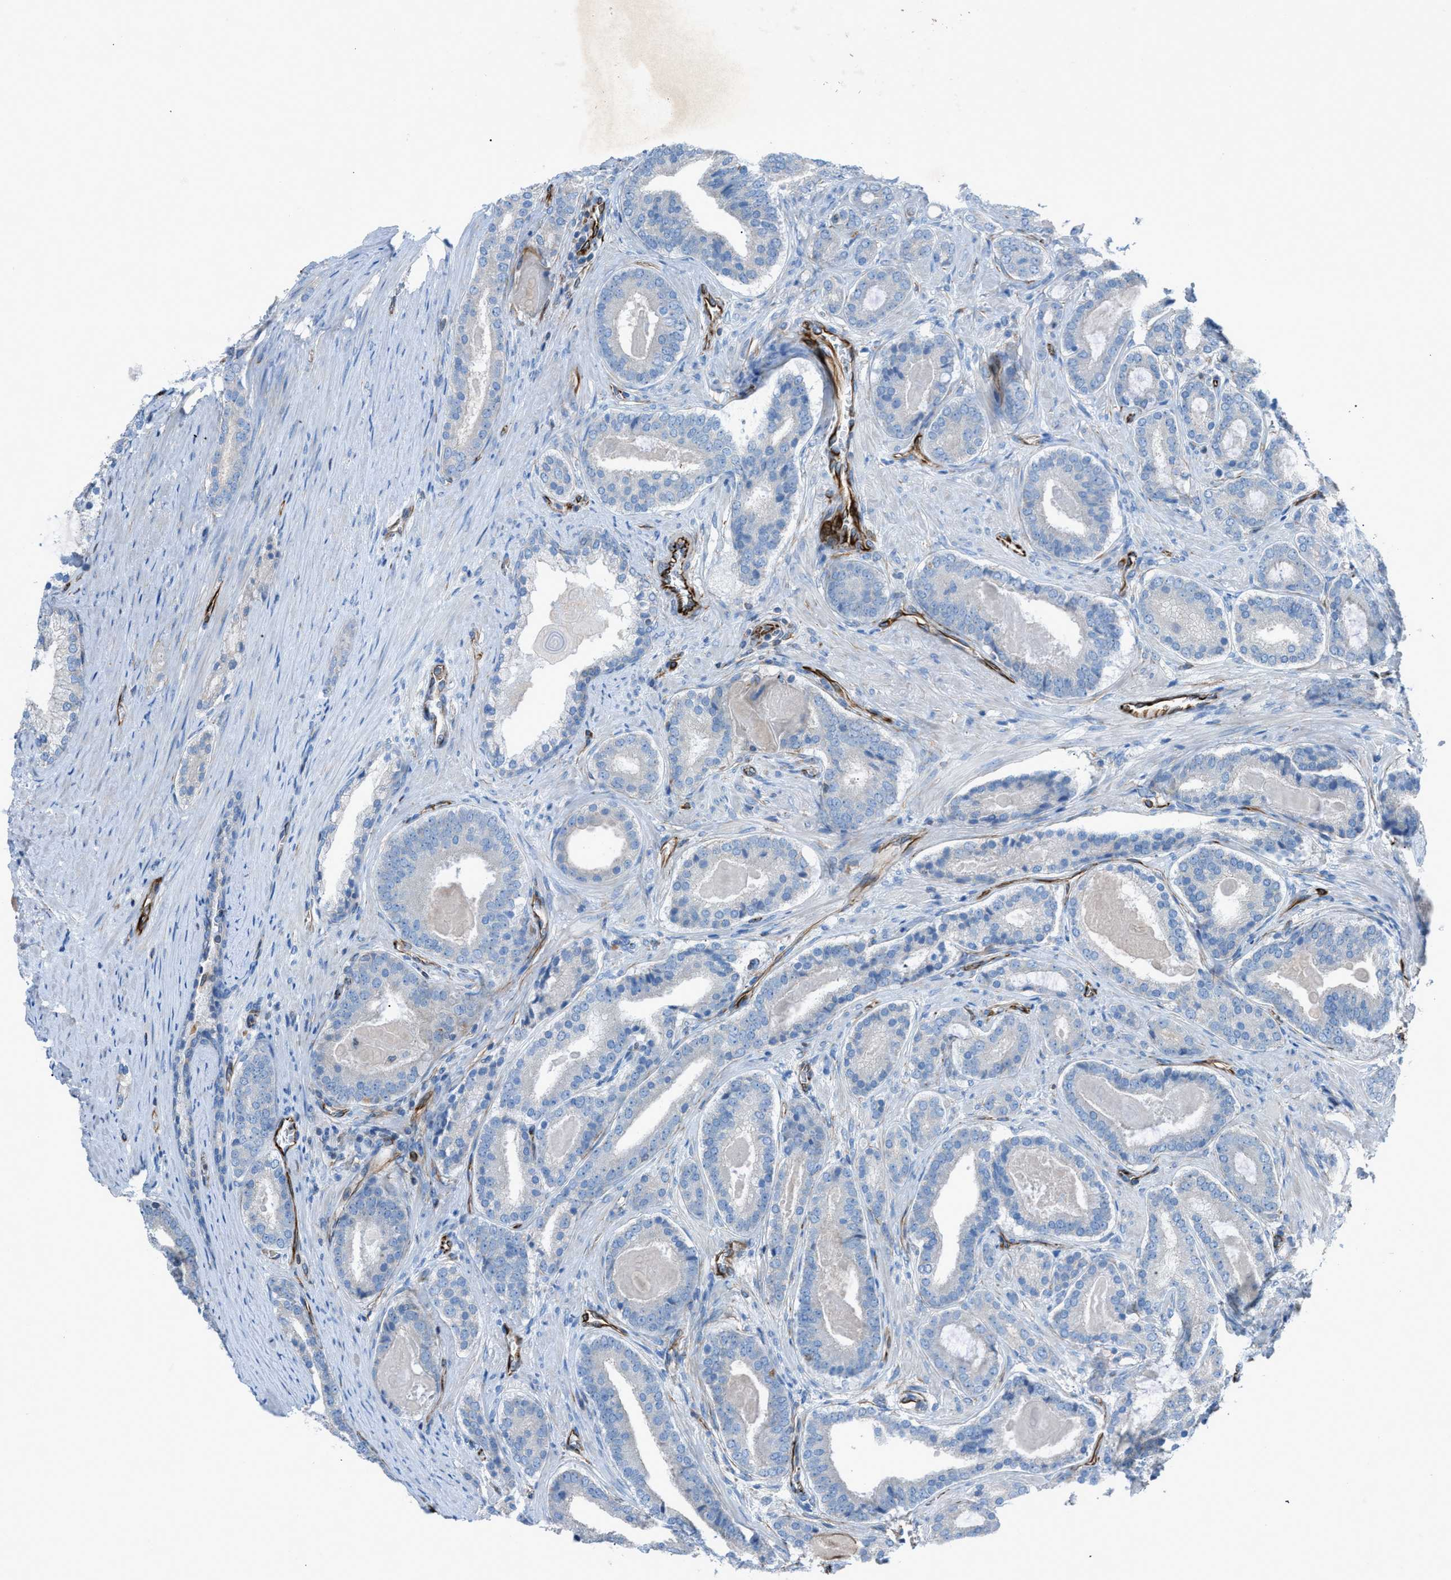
{"staining": {"intensity": "negative", "quantity": "none", "location": "none"}, "tissue": "prostate cancer", "cell_type": "Tumor cells", "image_type": "cancer", "snomed": [{"axis": "morphology", "description": "Adenocarcinoma, High grade"}, {"axis": "topography", "description": "Prostate"}], "caption": "Tumor cells show no significant positivity in prostate high-grade adenocarcinoma.", "gene": "CABP7", "patient": {"sex": "male", "age": 60}}